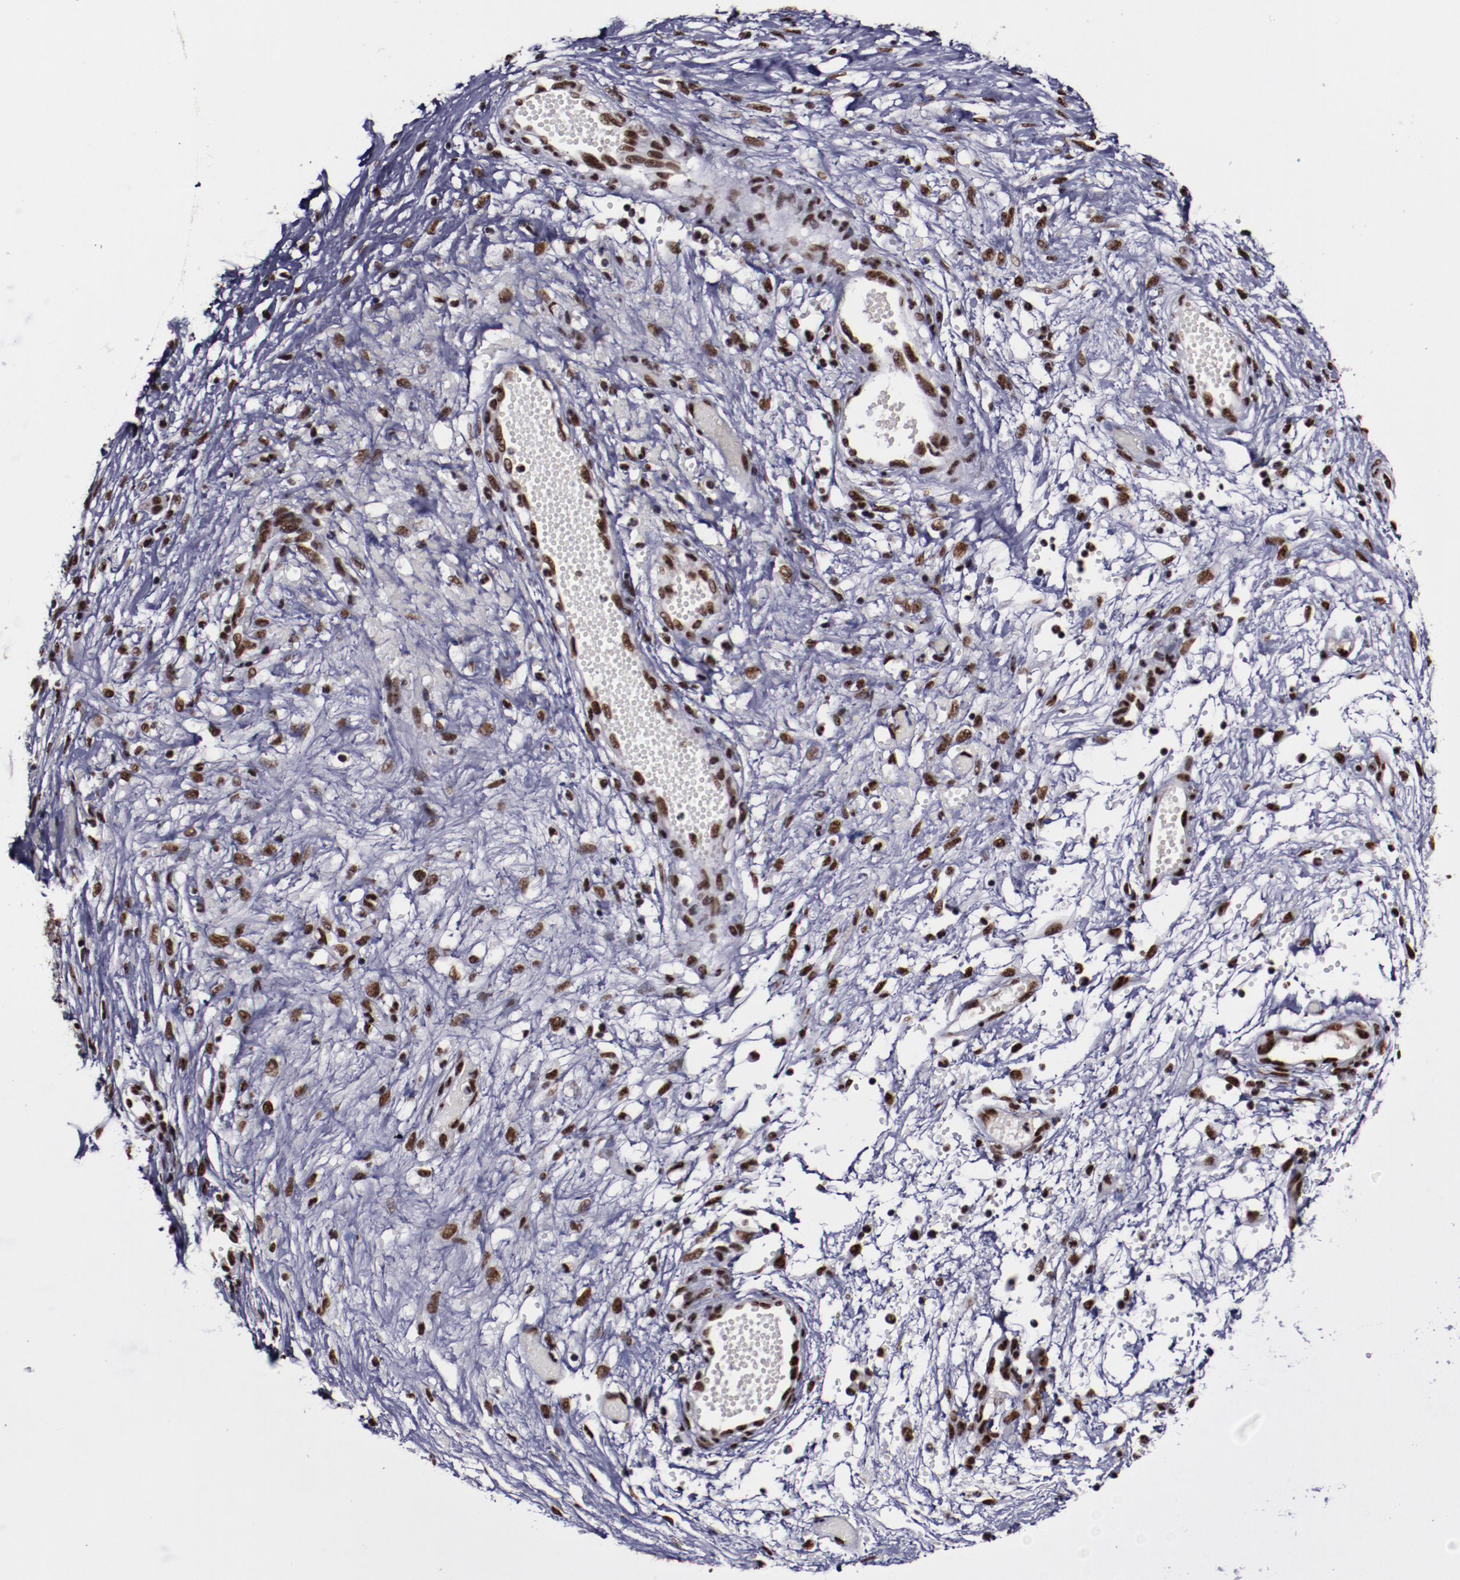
{"staining": {"intensity": "moderate", "quantity": ">75%", "location": "nuclear"}, "tissue": "ovarian cancer", "cell_type": "Tumor cells", "image_type": "cancer", "snomed": [{"axis": "morphology", "description": "Carcinoma, endometroid"}, {"axis": "topography", "description": "Ovary"}], "caption": "This is a histology image of immunohistochemistry (IHC) staining of ovarian endometroid carcinoma, which shows moderate expression in the nuclear of tumor cells.", "gene": "ERH", "patient": {"sex": "female", "age": 42}}